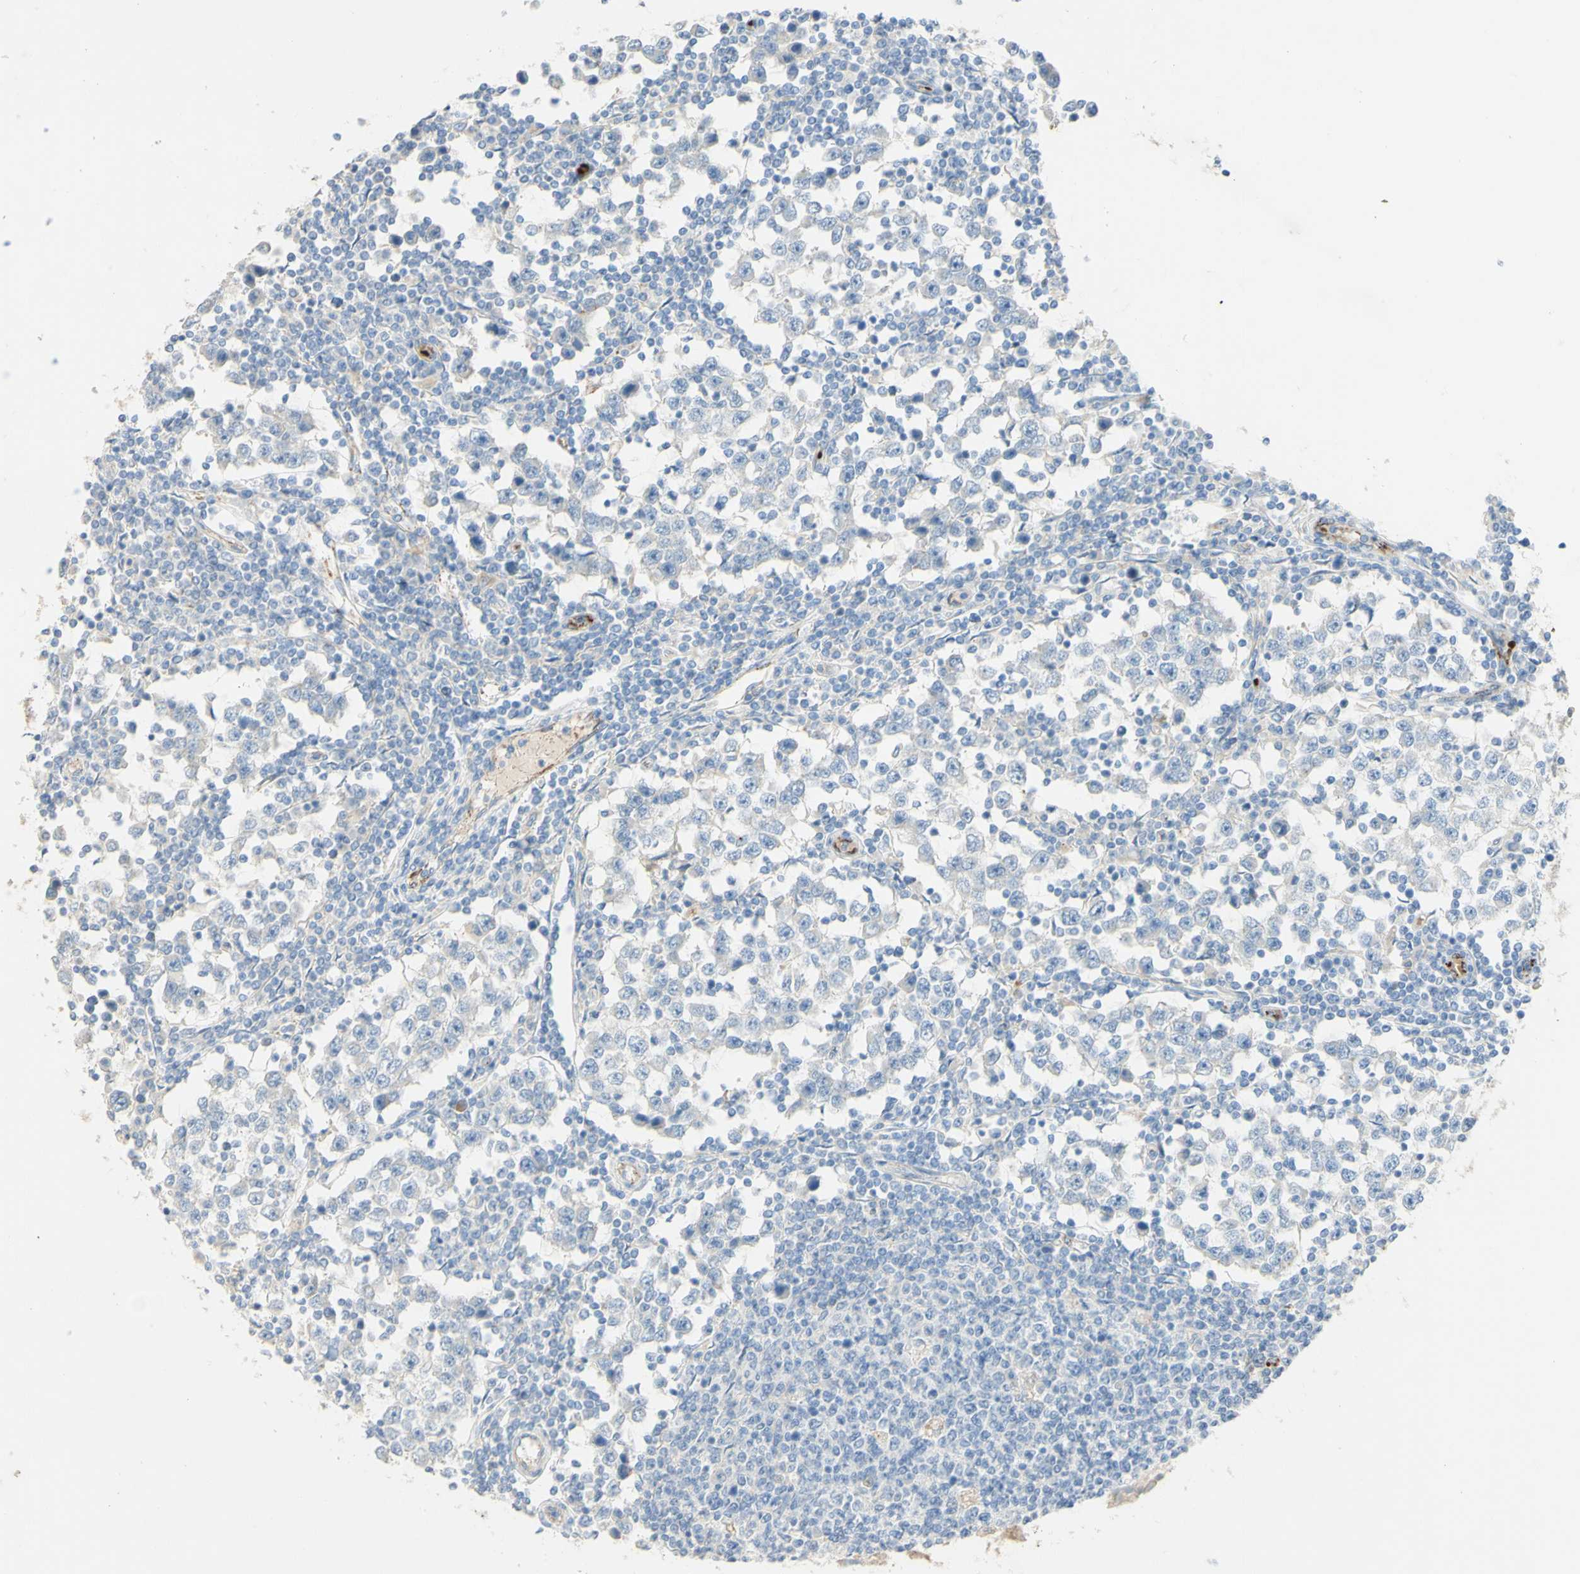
{"staining": {"intensity": "negative", "quantity": "none", "location": "none"}, "tissue": "testis cancer", "cell_type": "Tumor cells", "image_type": "cancer", "snomed": [{"axis": "morphology", "description": "Seminoma, NOS"}, {"axis": "topography", "description": "Testis"}], "caption": "Tumor cells are negative for brown protein staining in testis cancer.", "gene": "GAN", "patient": {"sex": "male", "age": 65}}